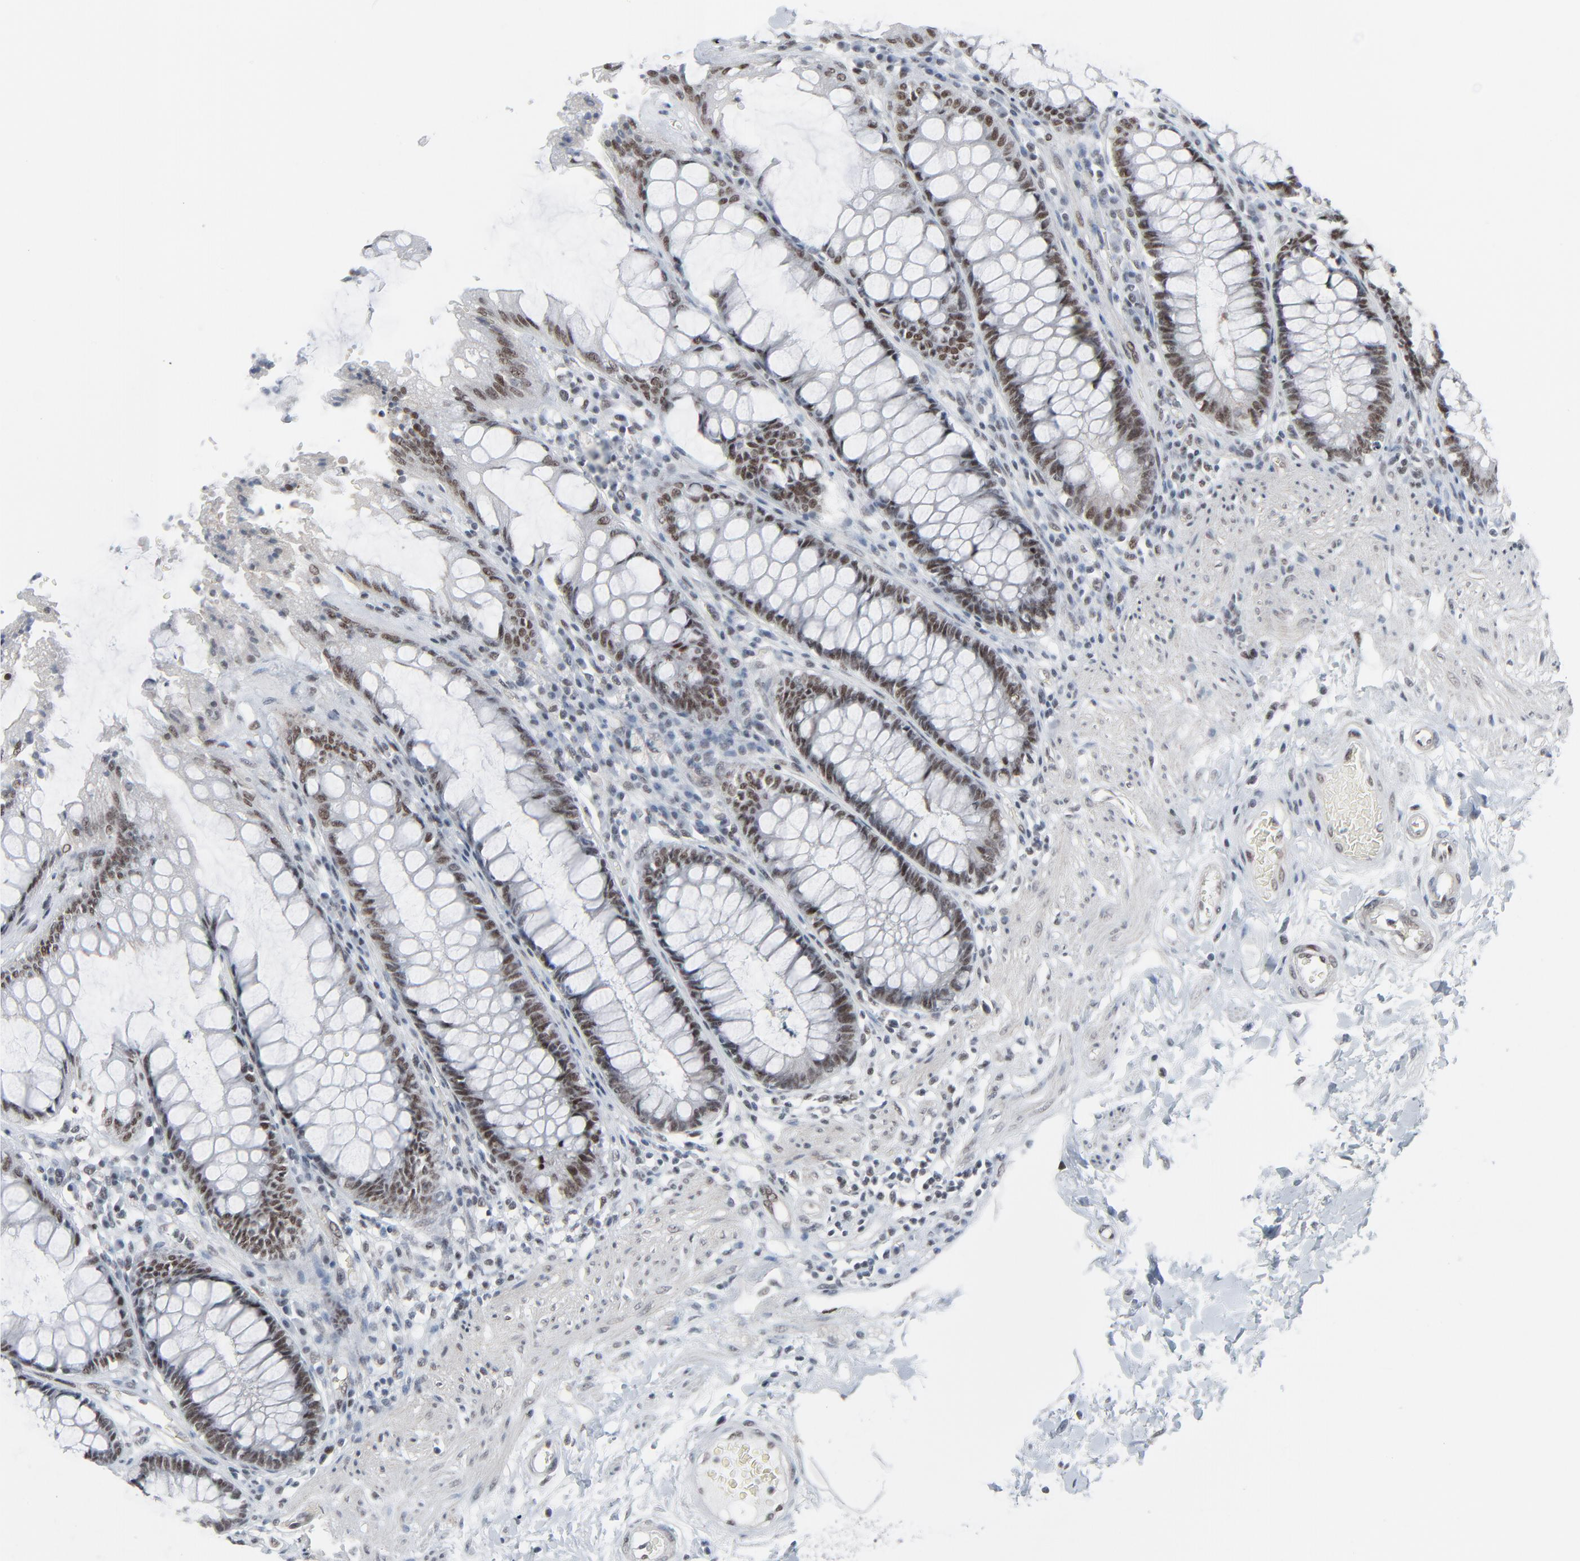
{"staining": {"intensity": "moderate", "quantity": ">75%", "location": "nuclear"}, "tissue": "rectum", "cell_type": "Glandular cells", "image_type": "normal", "snomed": [{"axis": "morphology", "description": "Normal tissue, NOS"}, {"axis": "topography", "description": "Rectum"}], "caption": "Human rectum stained with a protein marker demonstrates moderate staining in glandular cells.", "gene": "FBXO28", "patient": {"sex": "female", "age": 46}}